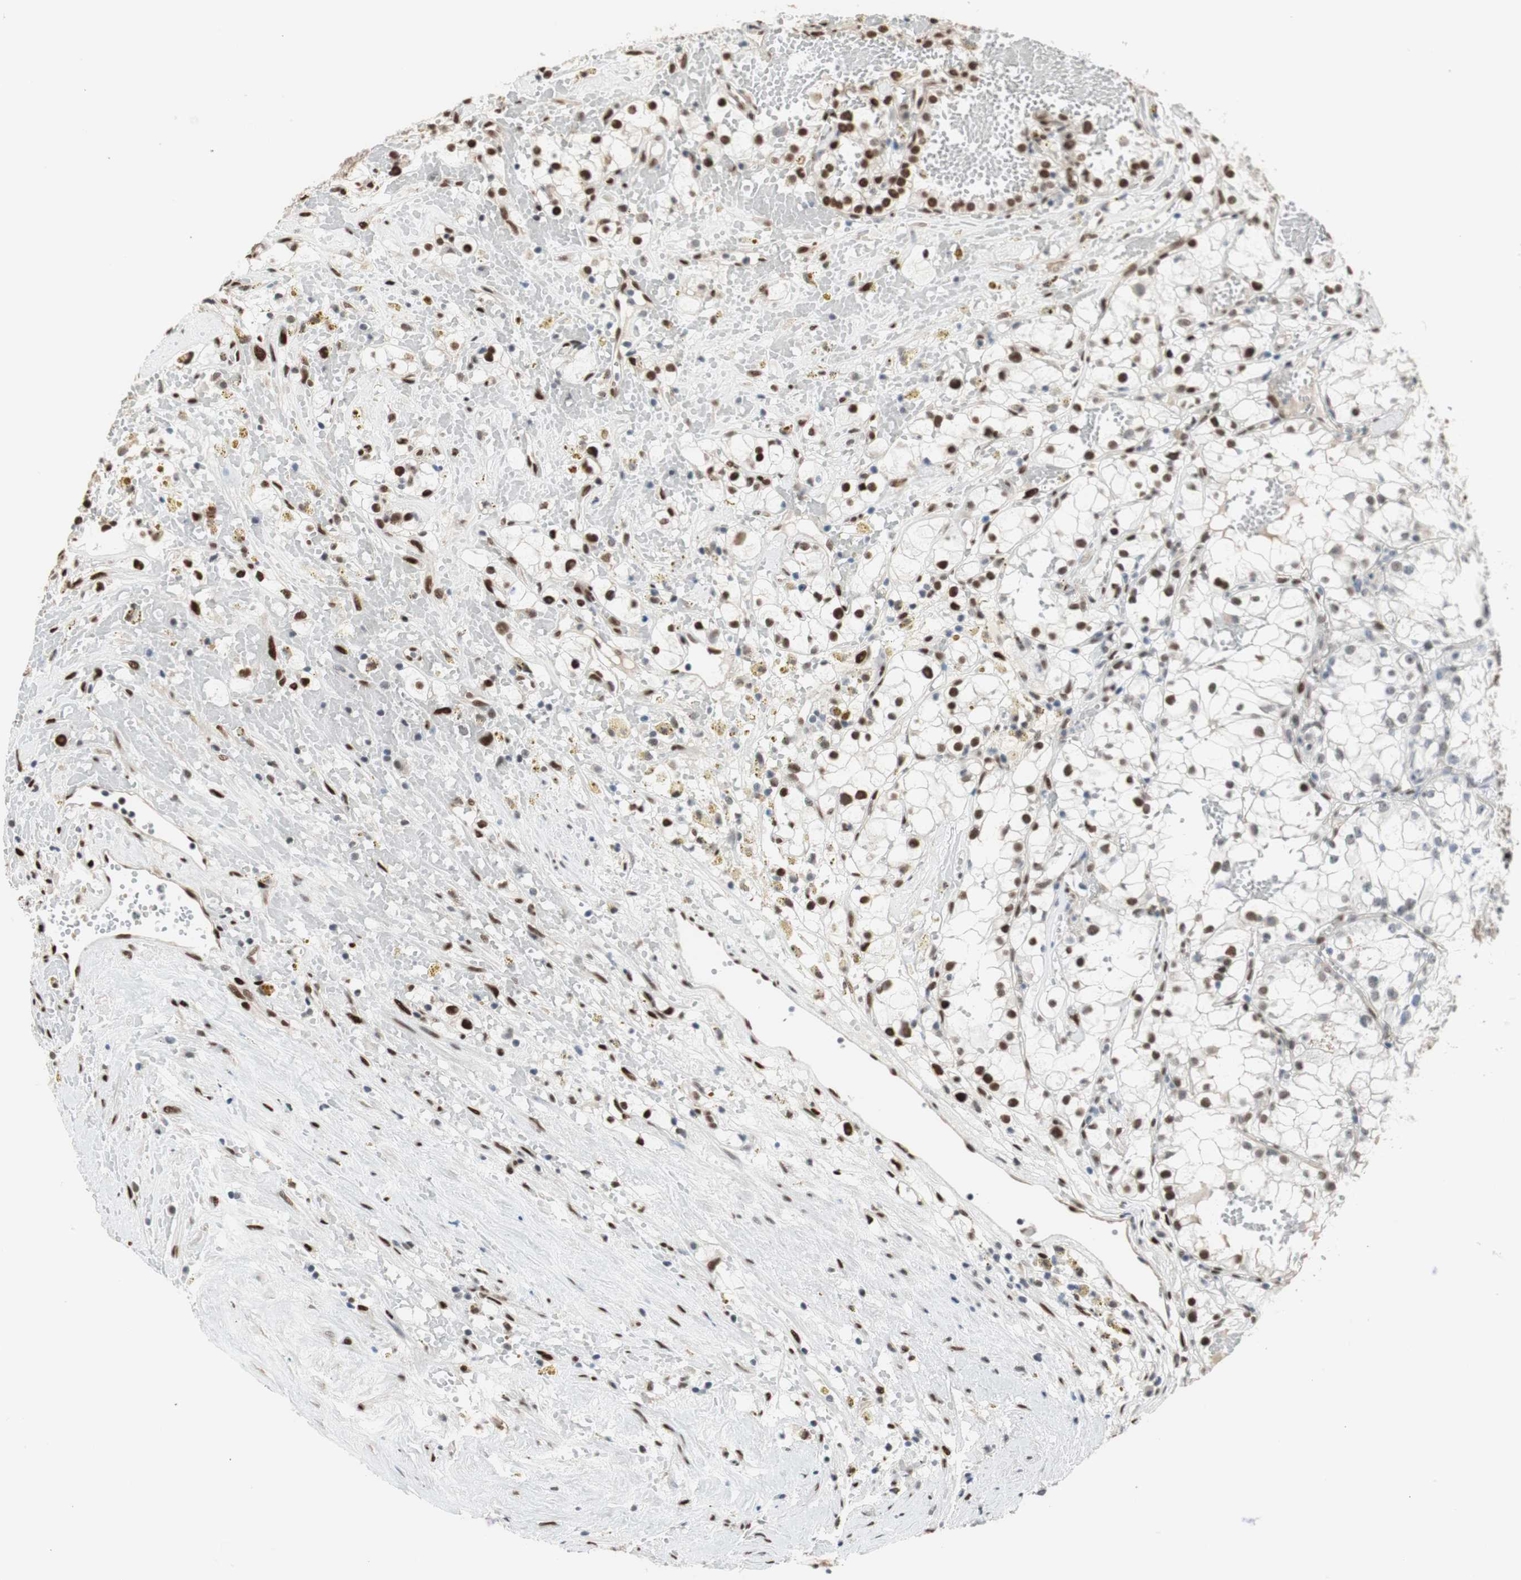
{"staining": {"intensity": "moderate", "quantity": "25%-75%", "location": "nuclear"}, "tissue": "renal cancer", "cell_type": "Tumor cells", "image_type": "cancer", "snomed": [{"axis": "morphology", "description": "Adenocarcinoma, NOS"}, {"axis": "topography", "description": "Kidney"}], "caption": "Approximately 25%-75% of tumor cells in human adenocarcinoma (renal) reveal moderate nuclear protein staining as visualized by brown immunohistochemical staining.", "gene": "PML", "patient": {"sex": "male", "age": 56}}